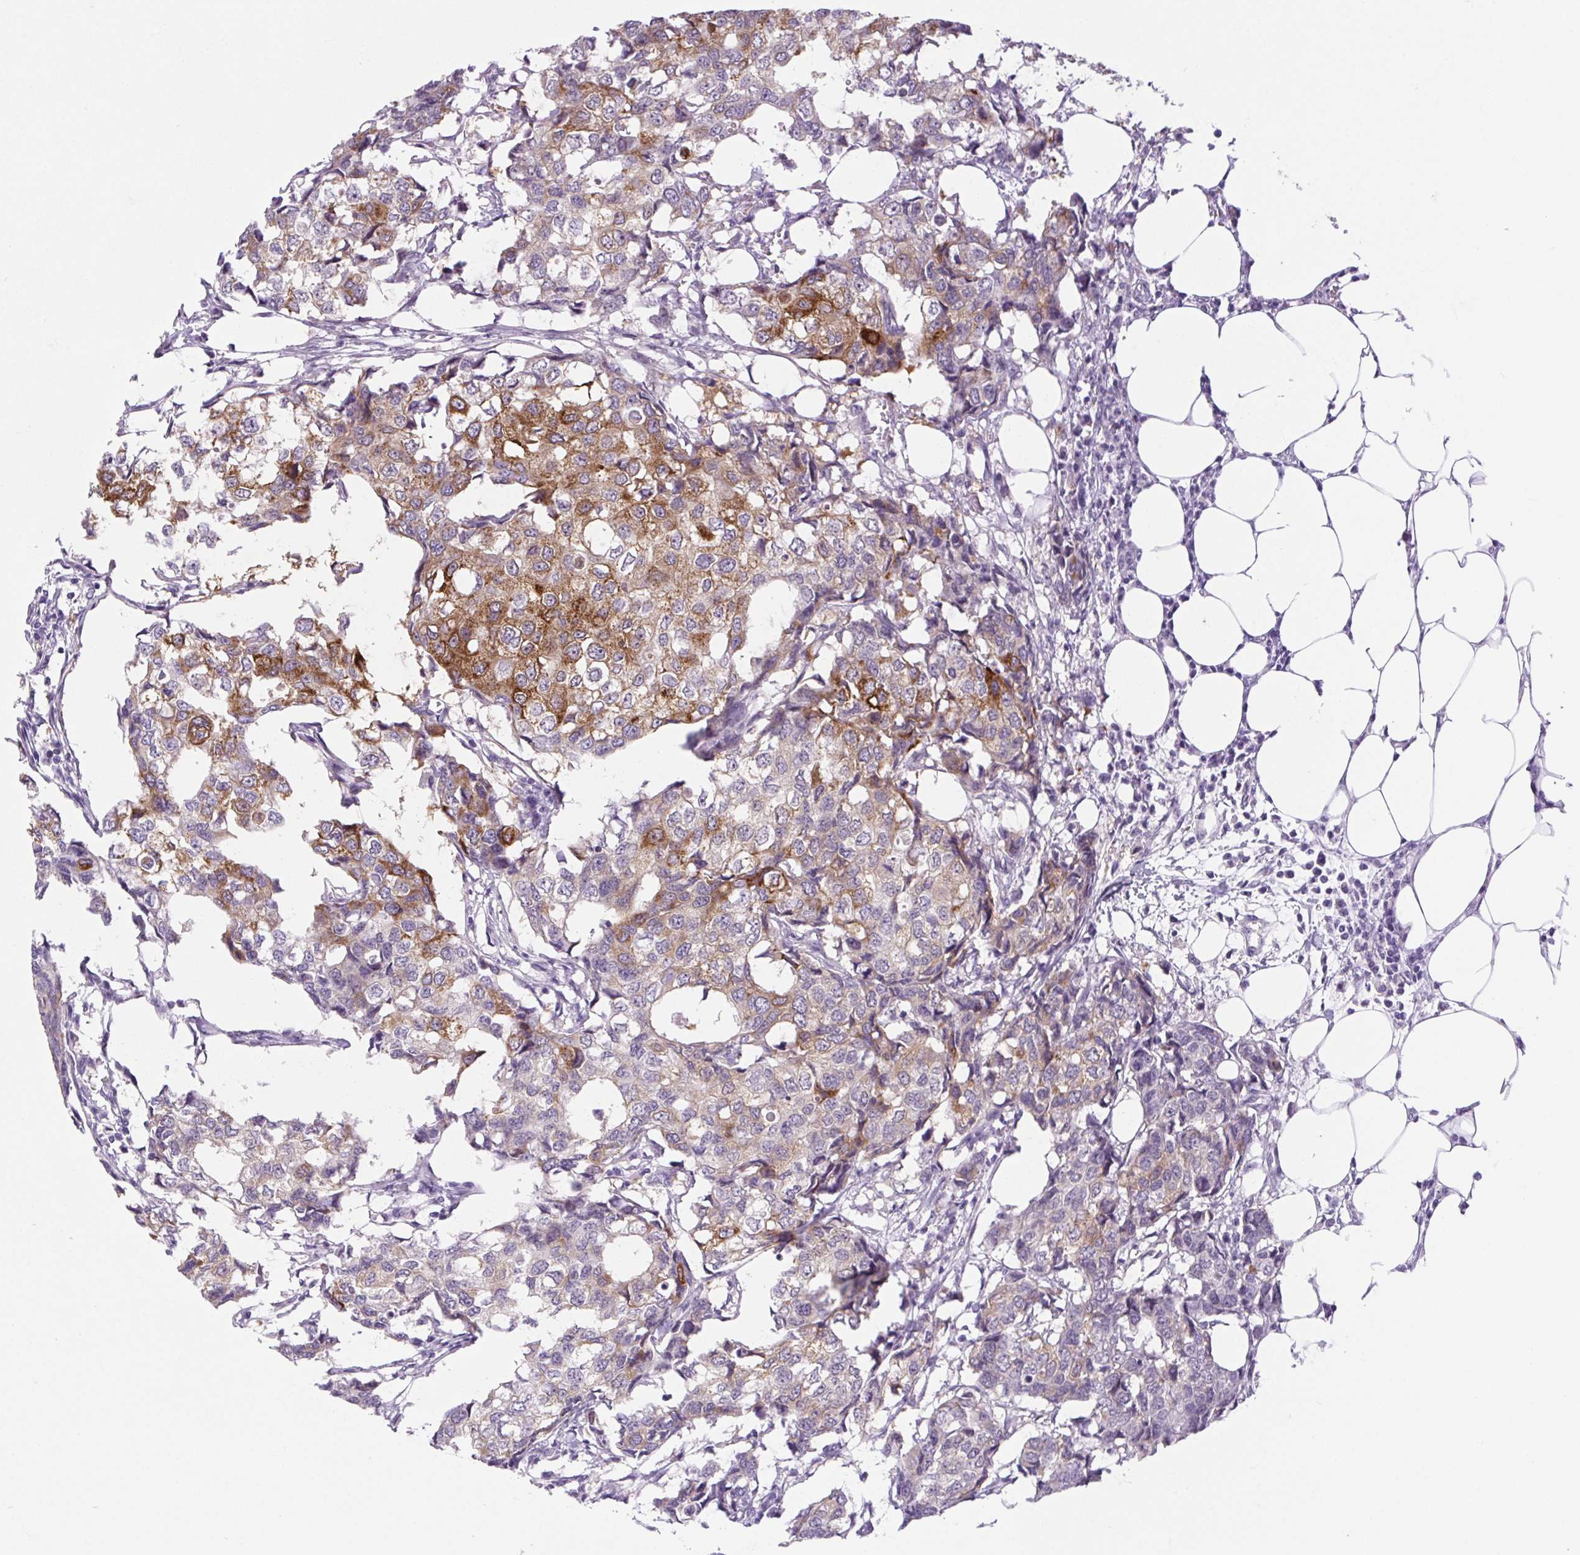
{"staining": {"intensity": "moderate", "quantity": ">75%", "location": "cytoplasmic/membranous"}, "tissue": "breast cancer", "cell_type": "Tumor cells", "image_type": "cancer", "snomed": [{"axis": "morphology", "description": "Duct carcinoma"}, {"axis": "topography", "description": "Breast"}], "caption": "The immunohistochemical stain labels moderate cytoplasmic/membranous expression in tumor cells of invasive ductal carcinoma (breast) tissue. (Stains: DAB (3,3'-diaminobenzidine) in brown, nuclei in blue, Microscopy: brightfield microscopy at high magnification).", "gene": "BCAS1", "patient": {"sex": "female", "age": 27}}